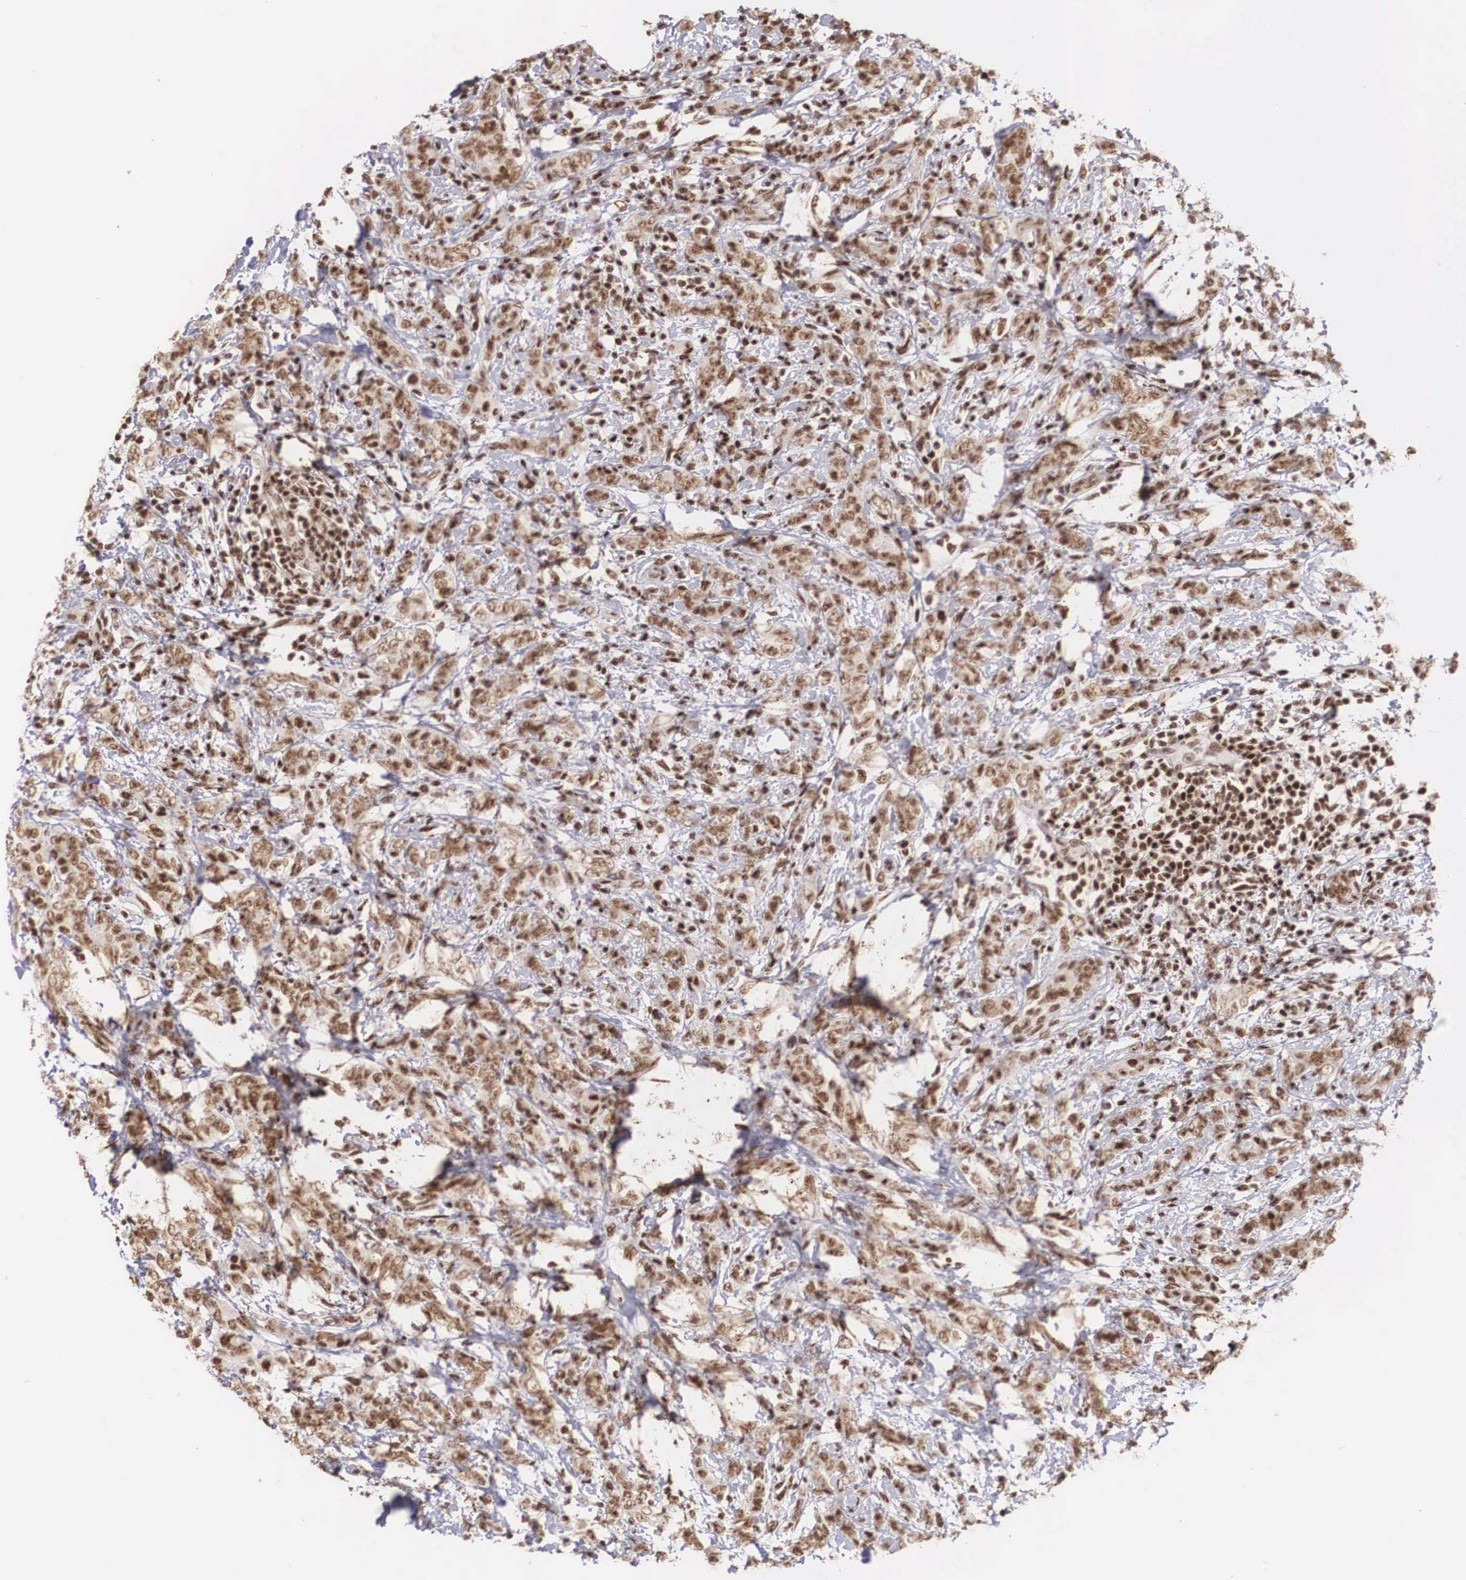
{"staining": {"intensity": "moderate", "quantity": ">75%", "location": "nuclear"}, "tissue": "breast cancer", "cell_type": "Tumor cells", "image_type": "cancer", "snomed": [{"axis": "morphology", "description": "Duct carcinoma"}, {"axis": "topography", "description": "Breast"}], "caption": "Immunohistochemistry (IHC) image of human breast cancer (infiltrating ductal carcinoma) stained for a protein (brown), which shows medium levels of moderate nuclear staining in approximately >75% of tumor cells.", "gene": "HTATSF1", "patient": {"sex": "female", "age": 53}}